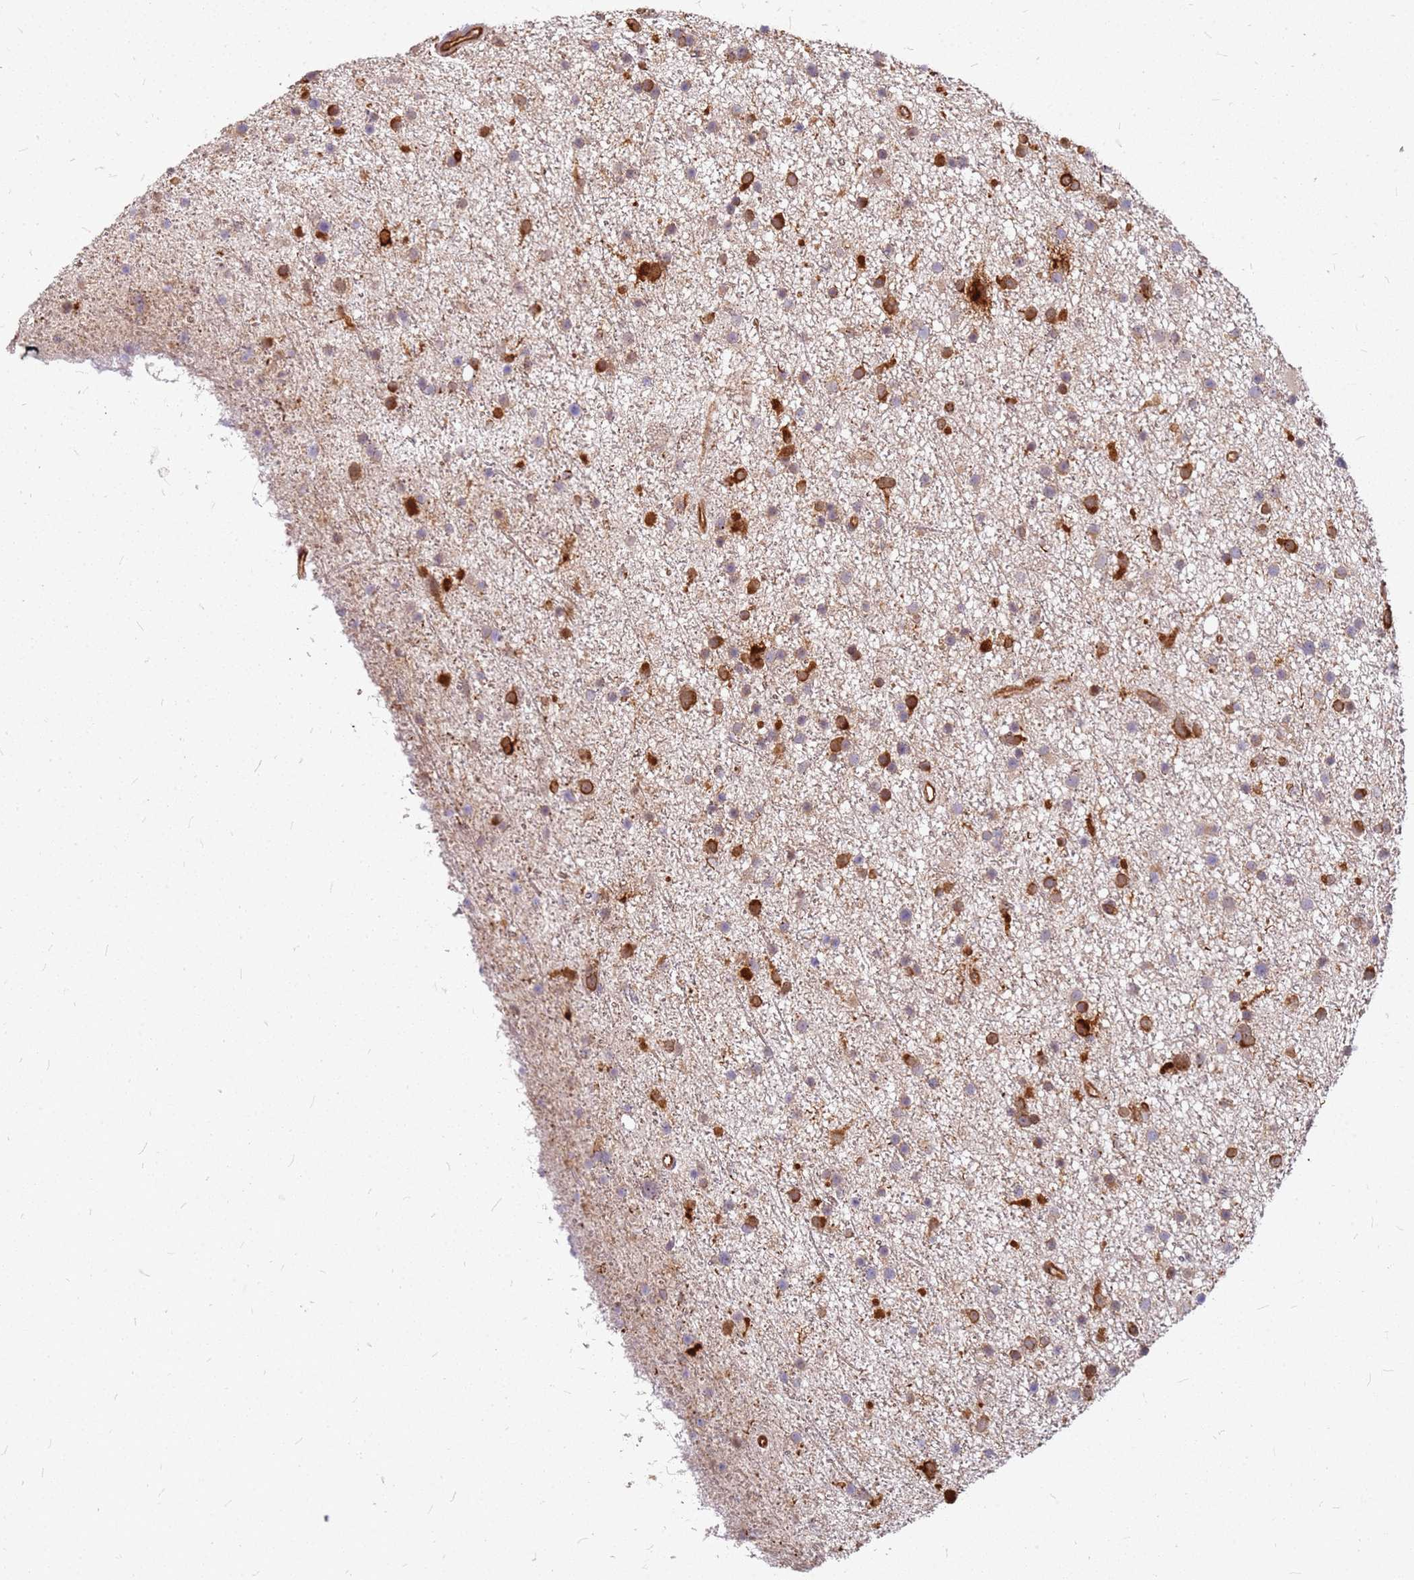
{"staining": {"intensity": "strong", "quantity": "25%-75%", "location": "cytoplasmic/membranous"}, "tissue": "glioma", "cell_type": "Tumor cells", "image_type": "cancer", "snomed": [{"axis": "morphology", "description": "Glioma, malignant, Low grade"}, {"axis": "topography", "description": "Cerebral cortex"}], "caption": "IHC micrograph of neoplastic tissue: human glioma stained using immunohistochemistry (IHC) shows high levels of strong protein expression localized specifically in the cytoplasmic/membranous of tumor cells, appearing as a cytoplasmic/membranous brown color.", "gene": "HDX", "patient": {"sex": "female", "age": 39}}